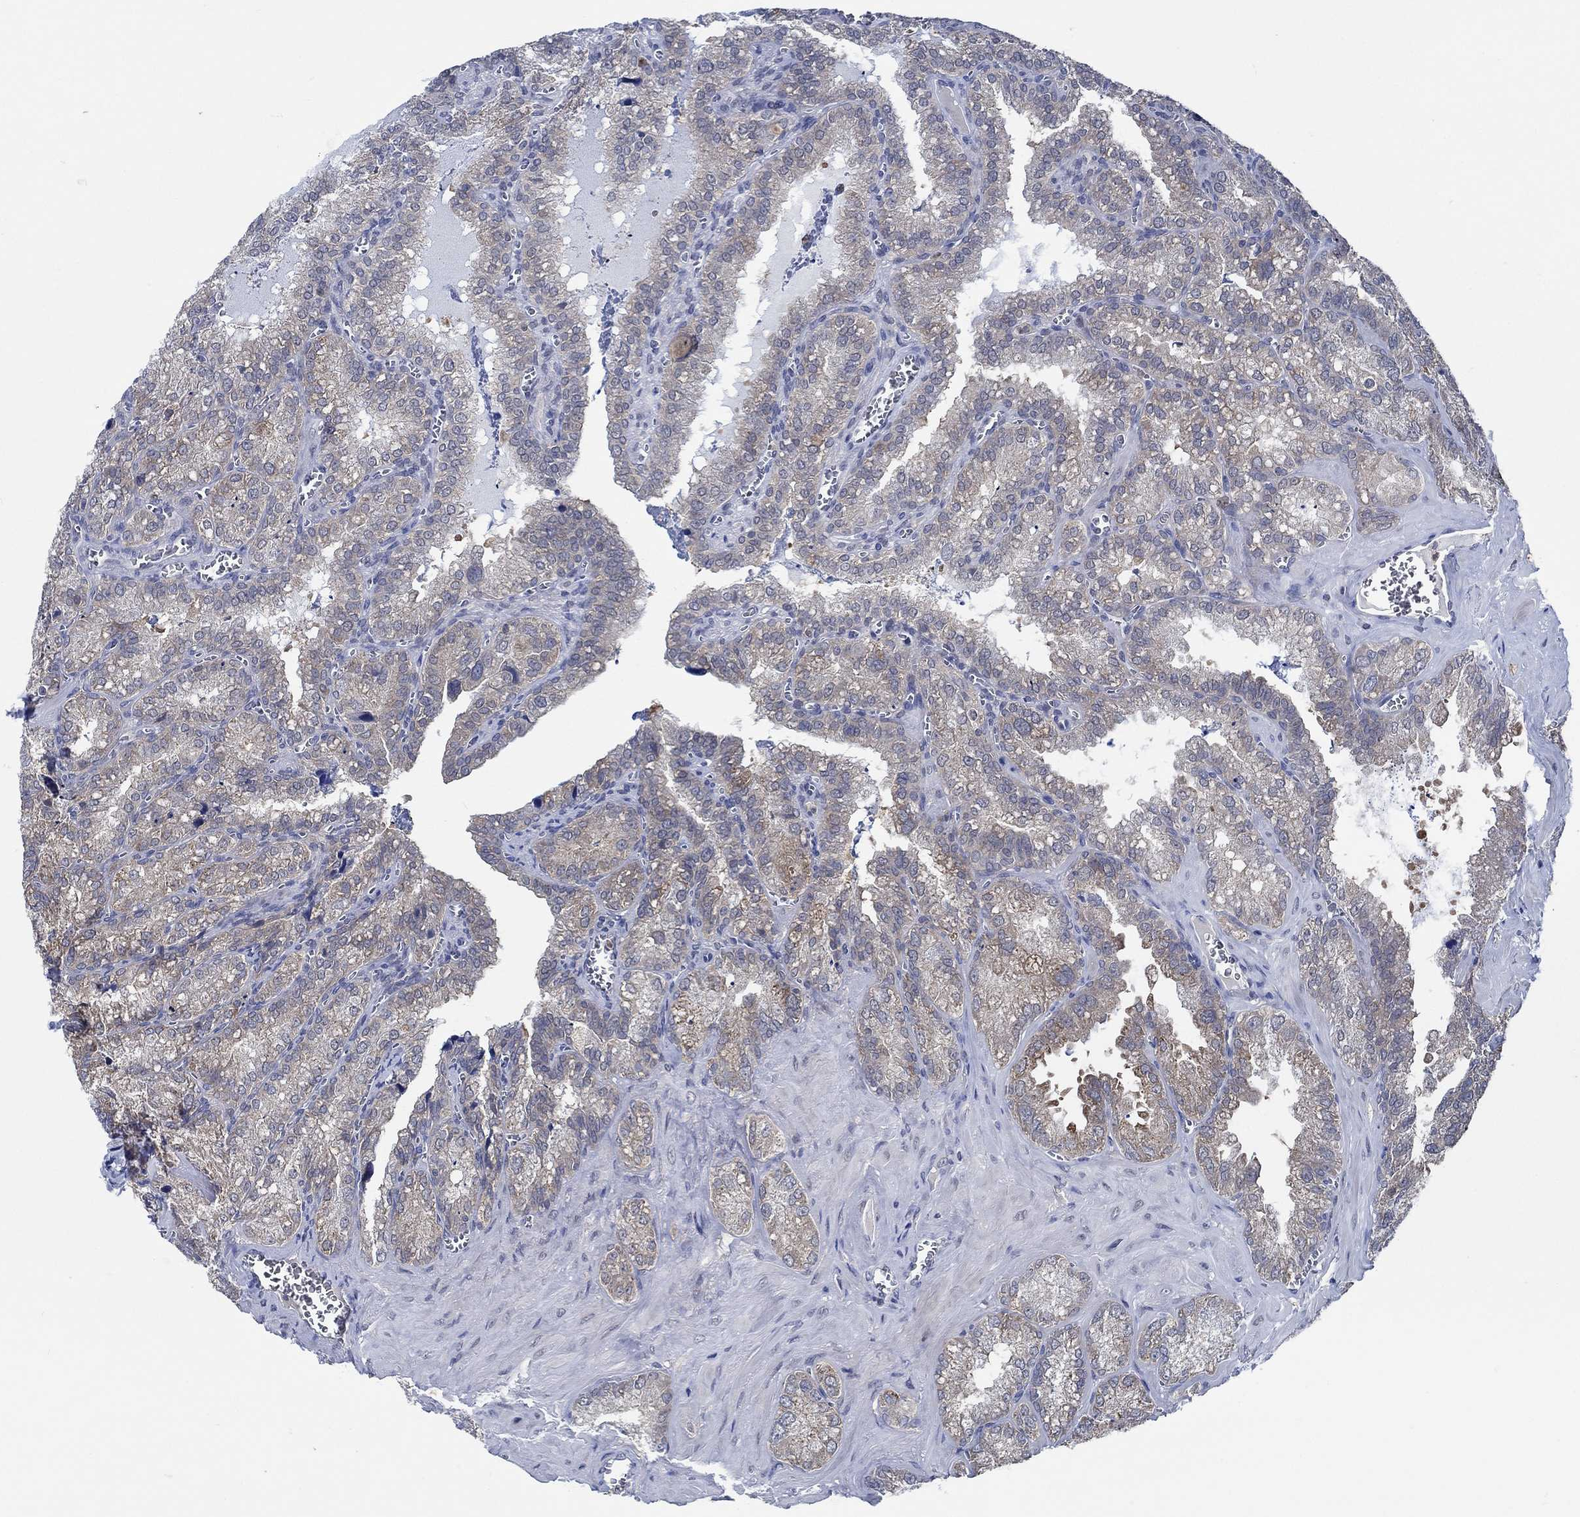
{"staining": {"intensity": "weak", "quantity": "<25%", "location": "cytoplasmic/membranous"}, "tissue": "seminal vesicle", "cell_type": "Glandular cells", "image_type": "normal", "snomed": [{"axis": "morphology", "description": "Normal tissue, NOS"}, {"axis": "topography", "description": "Seminal veicle"}], "caption": "Immunohistochemistry (IHC) histopathology image of benign seminal vesicle: seminal vesicle stained with DAB displays no significant protein staining in glandular cells. The staining was performed using DAB to visualize the protein expression in brown, while the nuclei were stained in blue with hematoxylin (Magnification: 20x).", "gene": "DACT1", "patient": {"sex": "male", "age": 57}}